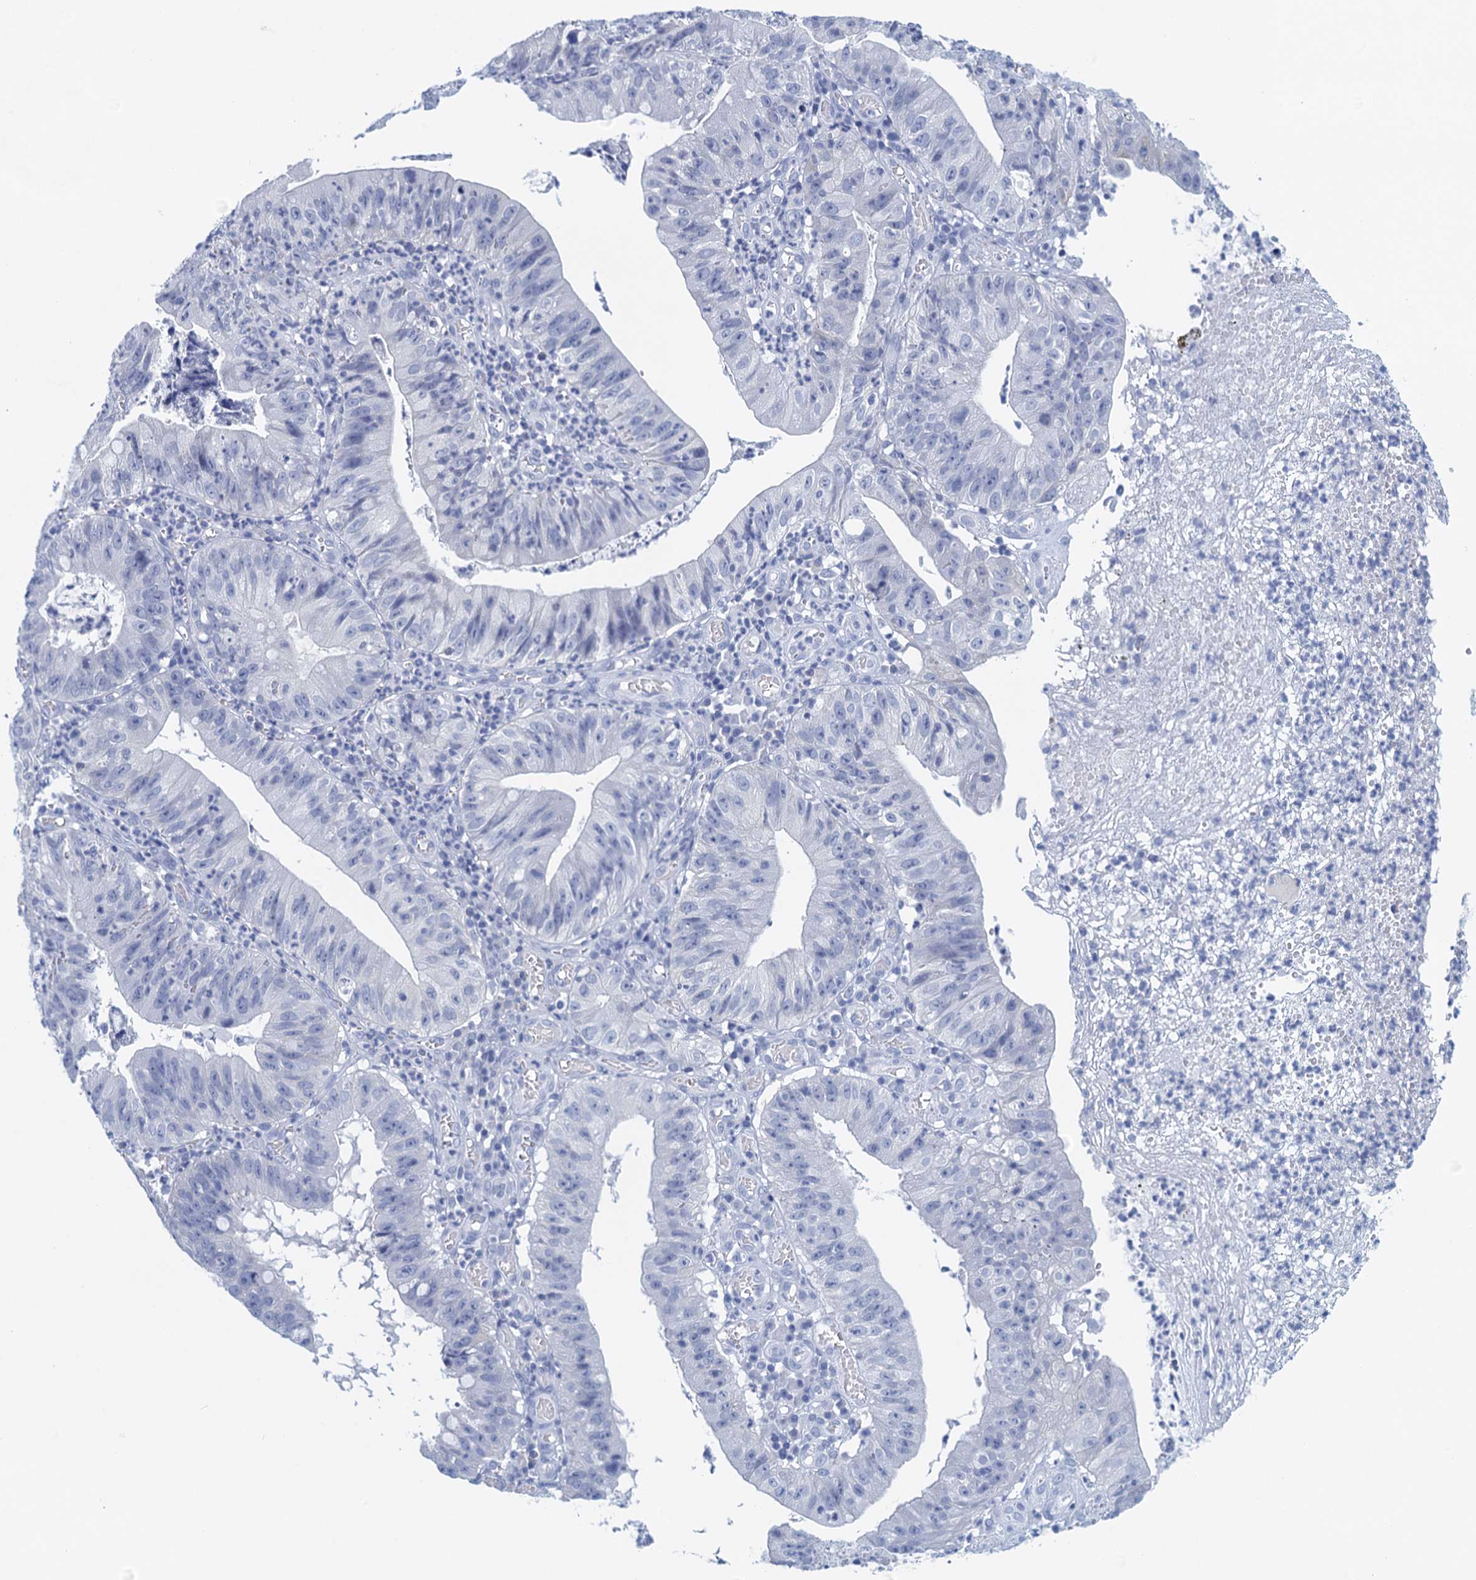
{"staining": {"intensity": "negative", "quantity": "none", "location": "none"}, "tissue": "stomach cancer", "cell_type": "Tumor cells", "image_type": "cancer", "snomed": [{"axis": "morphology", "description": "Adenocarcinoma, NOS"}, {"axis": "topography", "description": "Stomach"}], "caption": "Tumor cells show no significant expression in stomach cancer.", "gene": "CYP51A1", "patient": {"sex": "male", "age": 59}}